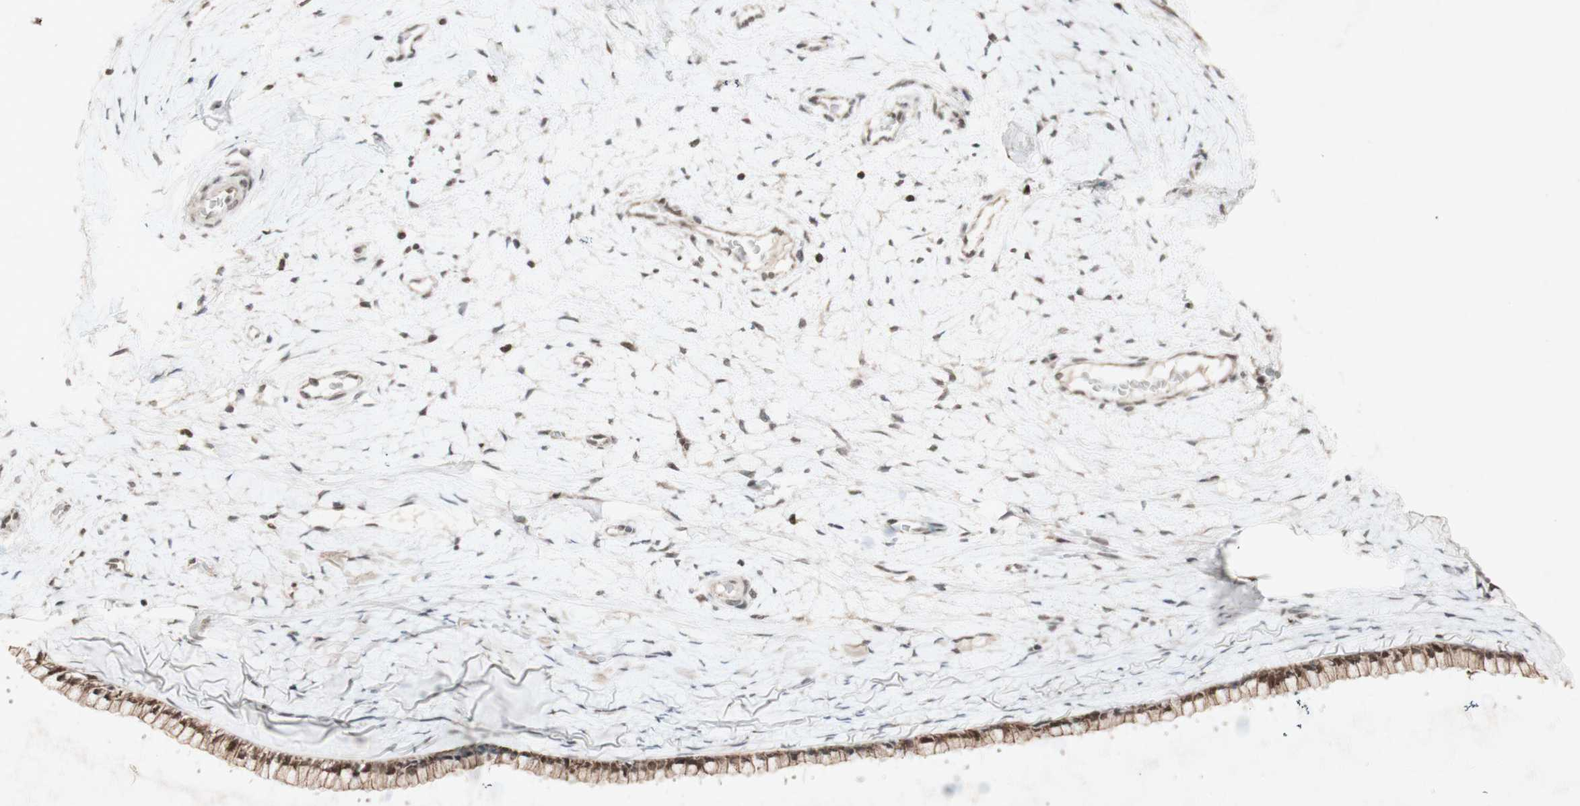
{"staining": {"intensity": "strong", "quantity": ">75%", "location": "cytoplasmic/membranous,nuclear"}, "tissue": "cervix", "cell_type": "Glandular cells", "image_type": "normal", "snomed": [{"axis": "morphology", "description": "Normal tissue, NOS"}, {"axis": "topography", "description": "Cervix"}], "caption": "Cervix stained with DAB IHC reveals high levels of strong cytoplasmic/membranous,nuclear staining in about >75% of glandular cells. (IHC, brightfield microscopy, high magnification).", "gene": "PLXNA1", "patient": {"sex": "female", "age": 39}}